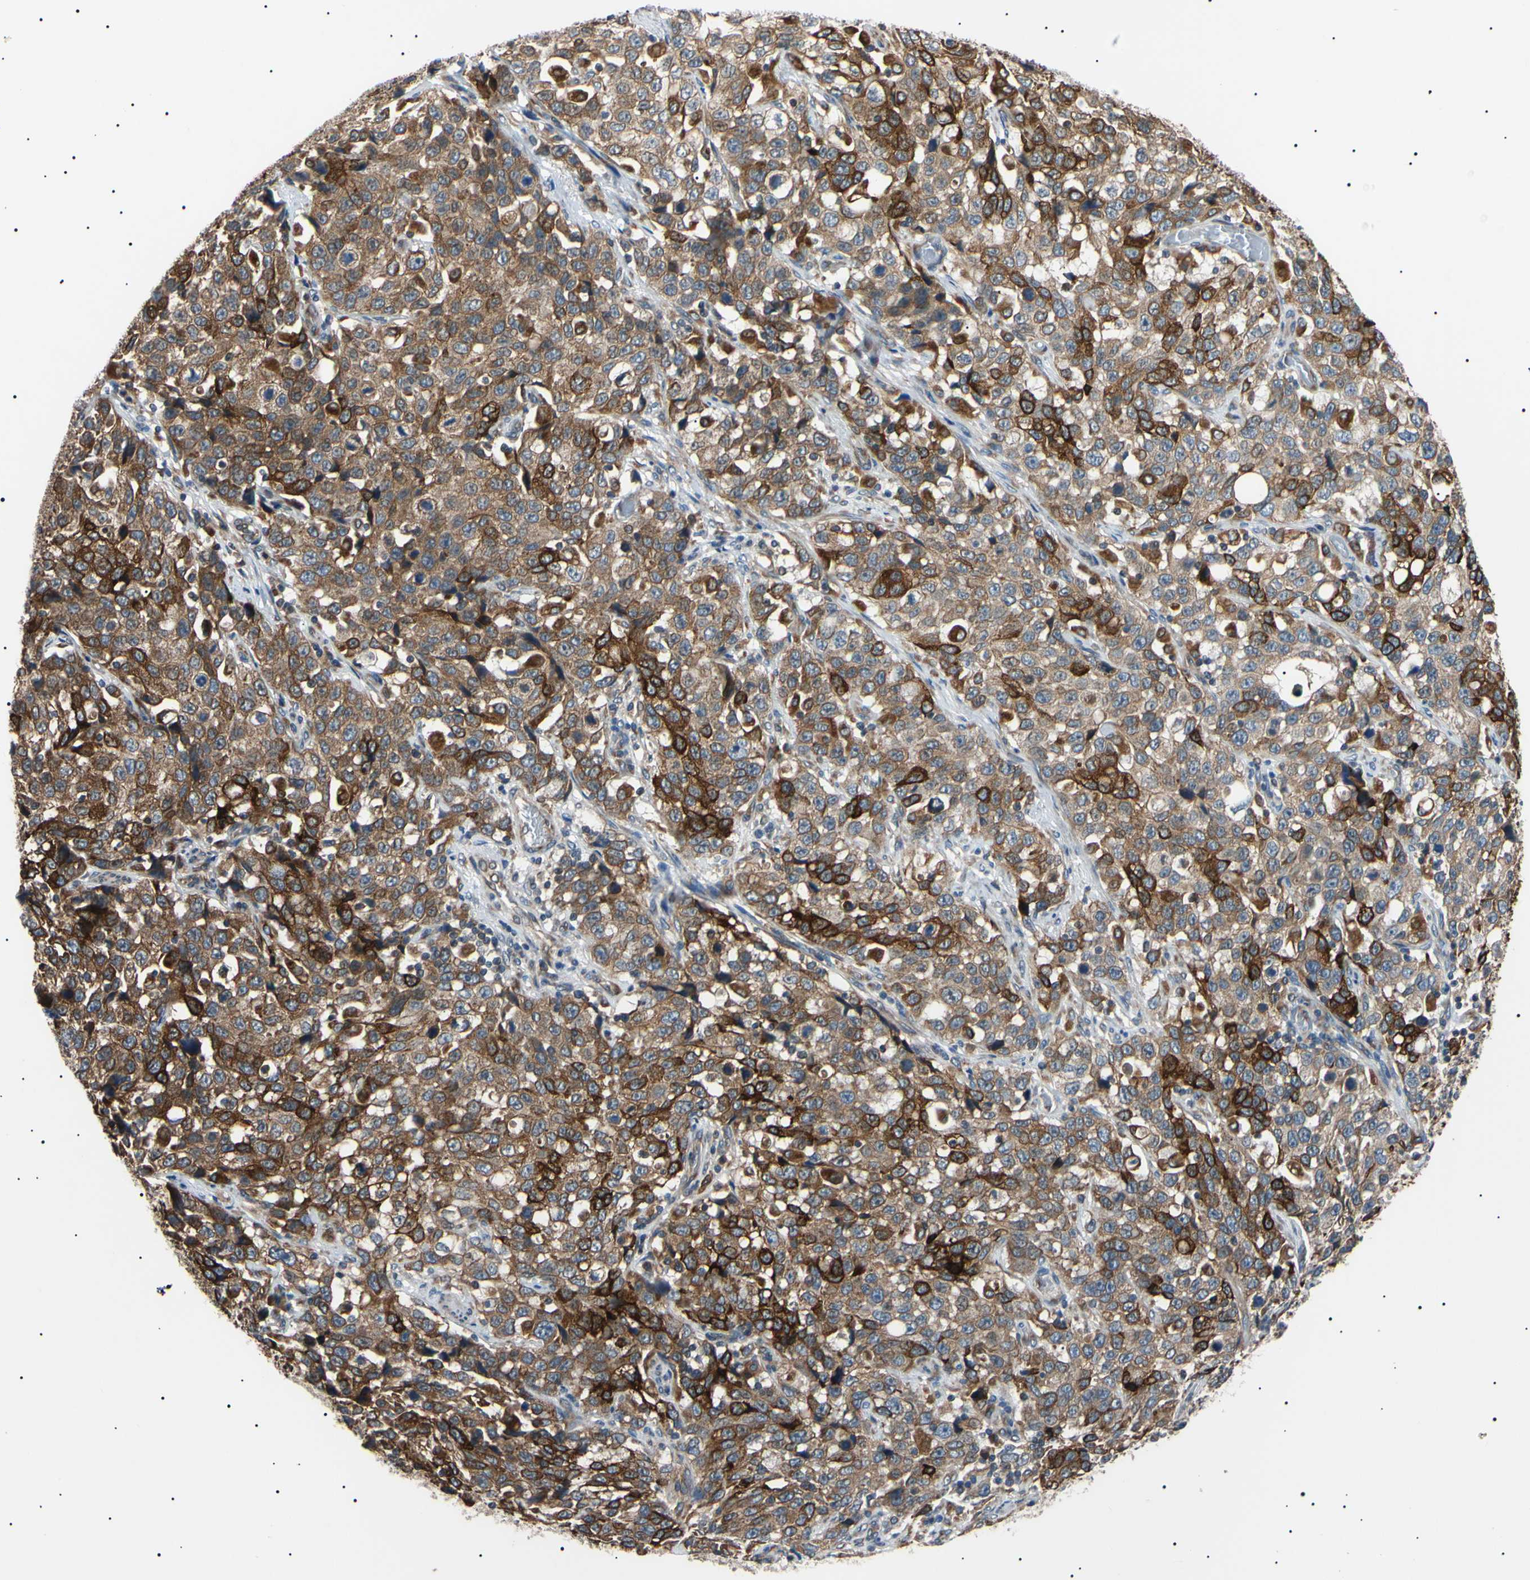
{"staining": {"intensity": "strong", "quantity": ">75%", "location": "cytoplasmic/membranous"}, "tissue": "stomach cancer", "cell_type": "Tumor cells", "image_type": "cancer", "snomed": [{"axis": "morphology", "description": "Normal tissue, NOS"}, {"axis": "morphology", "description": "Adenocarcinoma, NOS"}, {"axis": "topography", "description": "Stomach"}], "caption": "Adenocarcinoma (stomach) tissue shows strong cytoplasmic/membranous positivity in approximately >75% of tumor cells, visualized by immunohistochemistry. (Stains: DAB (3,3'-diaminobenzidine) in brown, nuclei in blue, Microscopy: brightfield microscopy at high magnification).", "gene": "VAPA", "patient": {"sex": "male", "age": 48}}